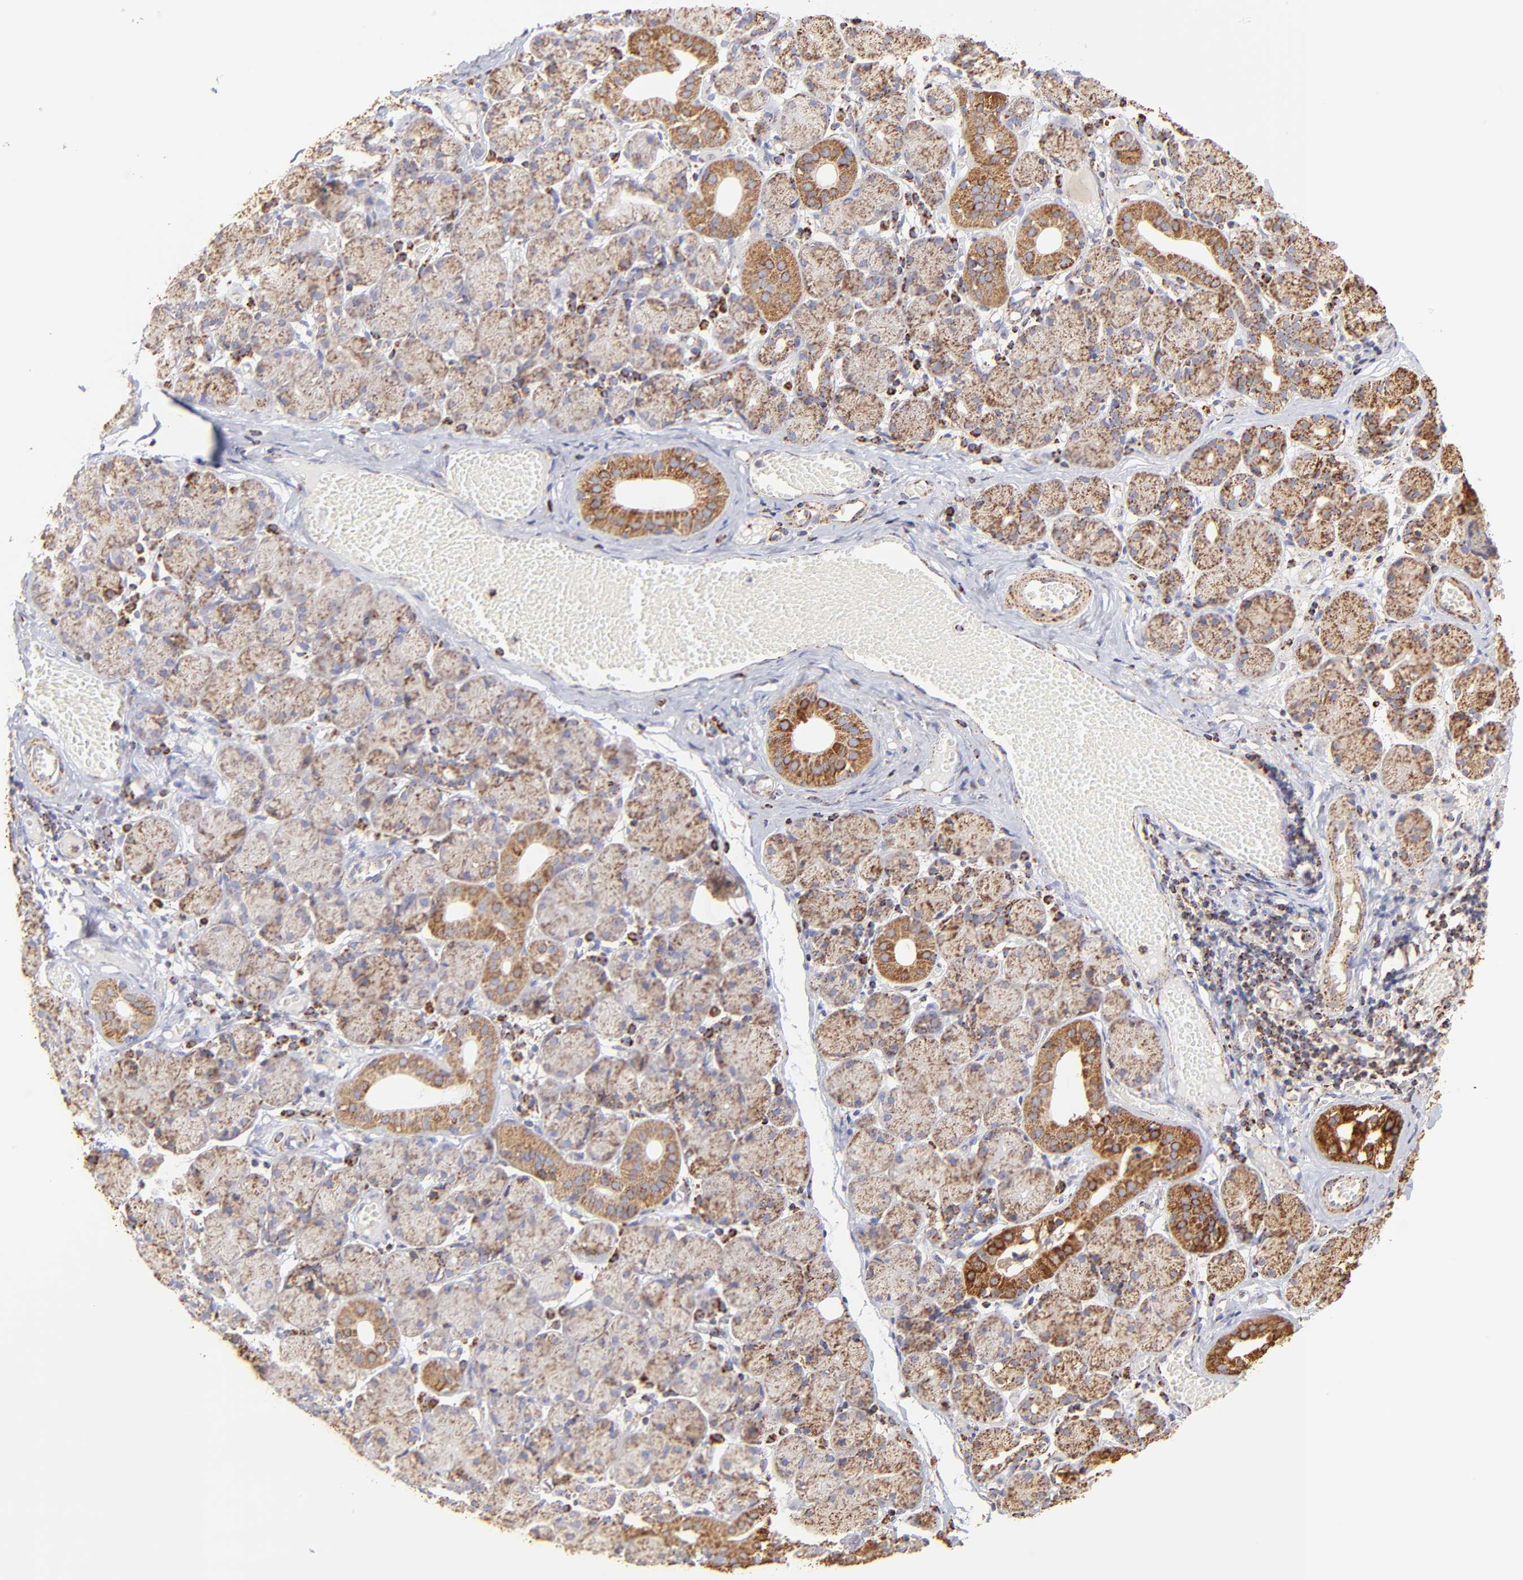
{"staining": {"intensity": "moderate", "quantity": "25%-75%", "location": "cytoplasmic/membranous"}, "tissue": "salivary gland", "cell_type": "Glandular cells", "image_type": "normal", "snomed": [{"axis": "morphology", "description": "Normal tissue, NOS"}, {"axis": "topography", "description": "Salivary gland"}], "caption": "This photomicrograph shows benign salivary gland stained with IHC to label a protein in brown. The cytoplasmic/membranous of glandular cells show moderate positivity for the protein. Nuclei are counter-stained blue.", "gene": "ECH1", "patient": {"sex": "female", "age": 24}}